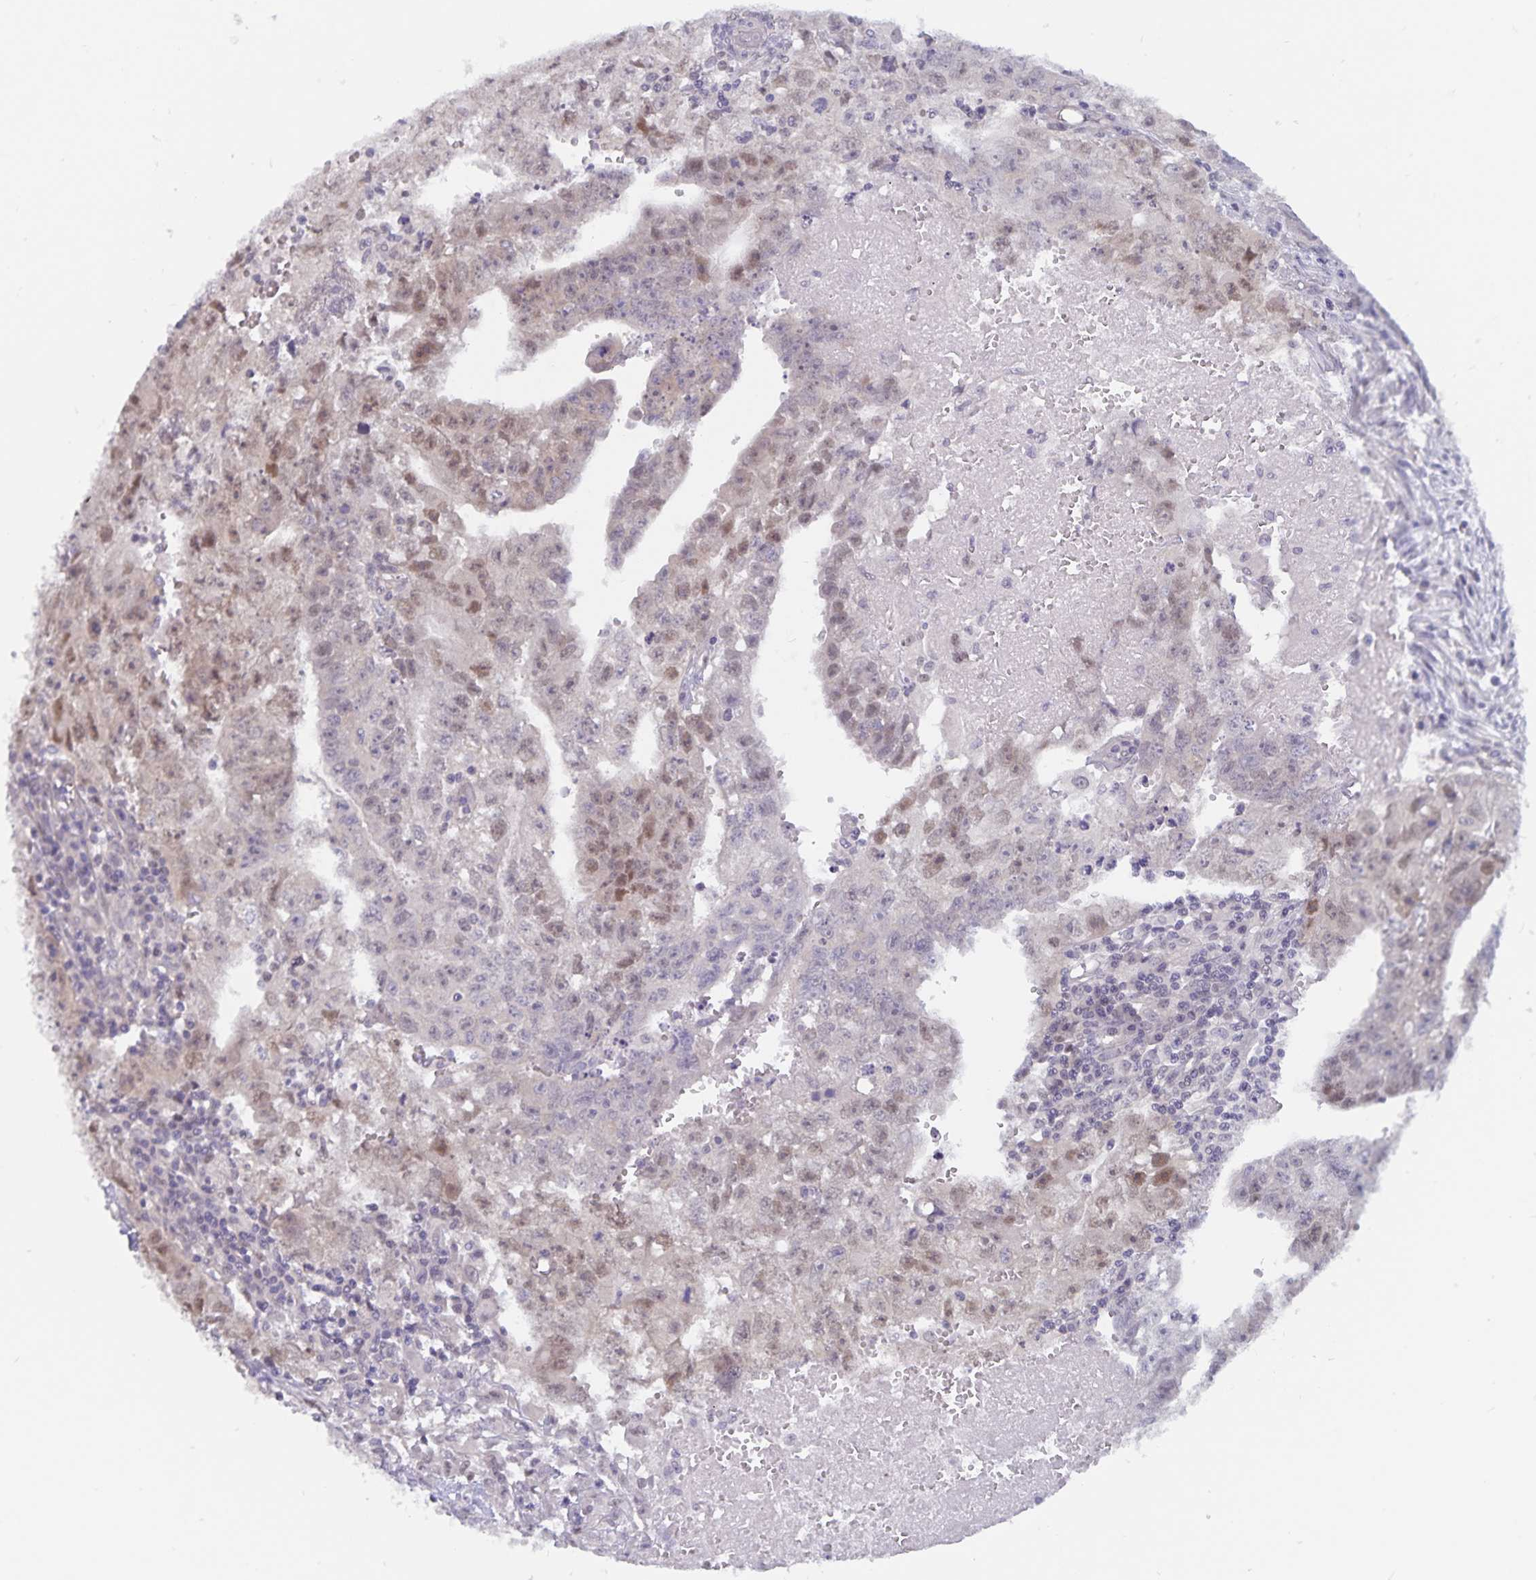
{"staining": {"intensity": "weak", "quantity": "25%-75%", "location": "nuclear"}, "tissue": "testis cancer", "cell_type": "Tumor cells", "image_type": "cancer", "snomed": [{"axis": "morphology", "description": "Carcinoma, Embryonal, NOS"}, {"axis": "morphology", "description": "Teratoma, malignant, NOS"}, {"axis": "topography", "description": "Testis"}], "caption": "IHC of testis cancer (embryonal carcinoma) exhibits low levels of weak nuclear positivity in approximately 25%-75% of tumor cells. The protein of interest is stained brown, and the nuclei are stained in blue (DAB (3,3'-diaminobenzidine) IHC with brightfield microscopy, high magnification).", "gene": "BAG6", "patient": {"sex": "male", "age": 24}}